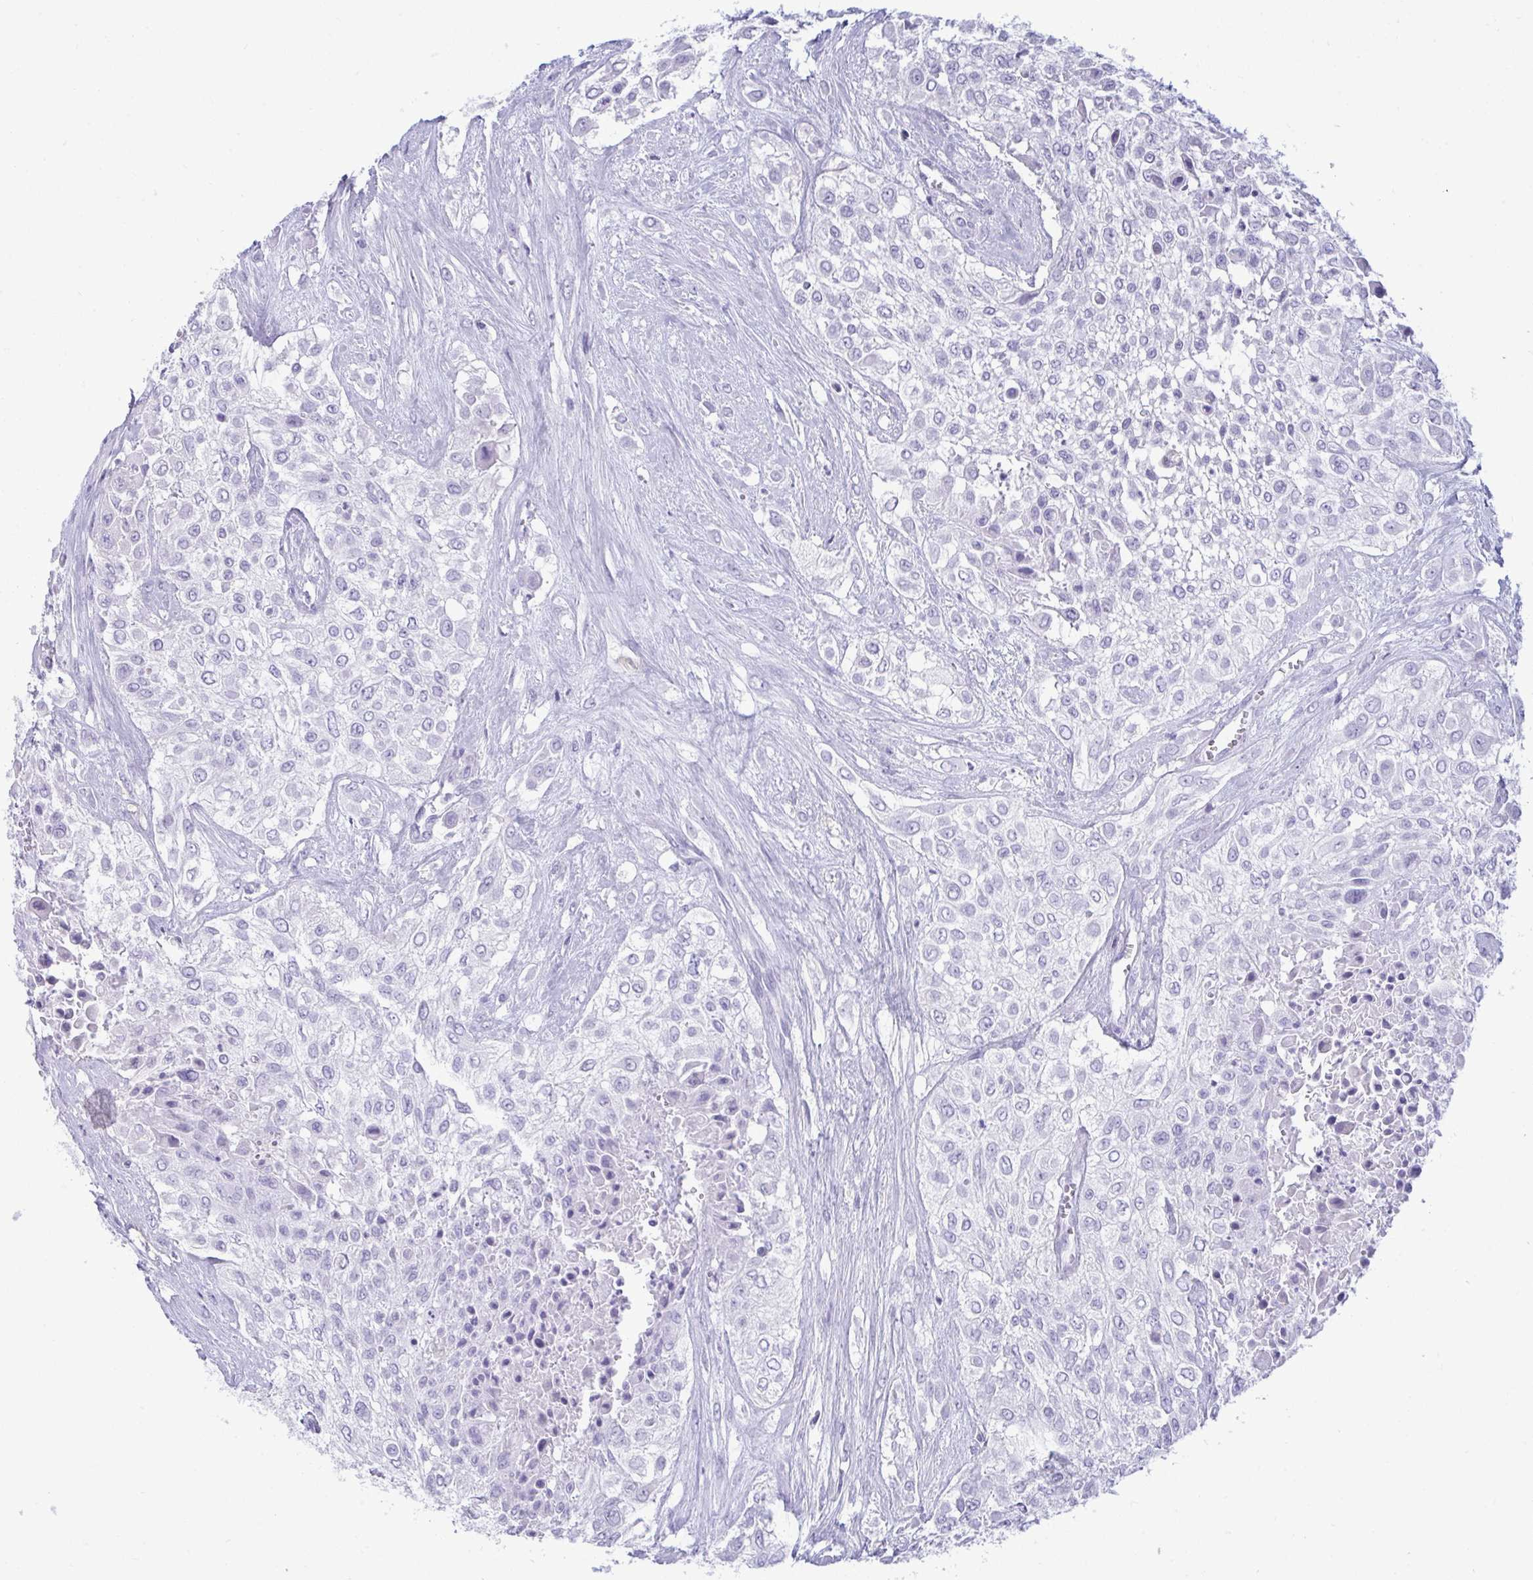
{"staining": {"intensity": "negative", "quantity": "none", "location": "none"}, "tissue": "urothelial cancer", "cell_type": "Tumor cells", "image_type": "cancer", "snomed": [{"axis": "morphology", "description": "Urothelial carcinoma, High grade"}, {"axis": "topography", "description": "Urinary bladder"}], "caption": "DAB immunohistochemical staining of human urothelial cancer exhibits no significant expression in tumor cells. The staining is performed using DAB brown chromogen with nuclei counter-stained in using hematoxylin.", "gene": "ANKRD60", "patient": {"sex": "male", "age": 57}}